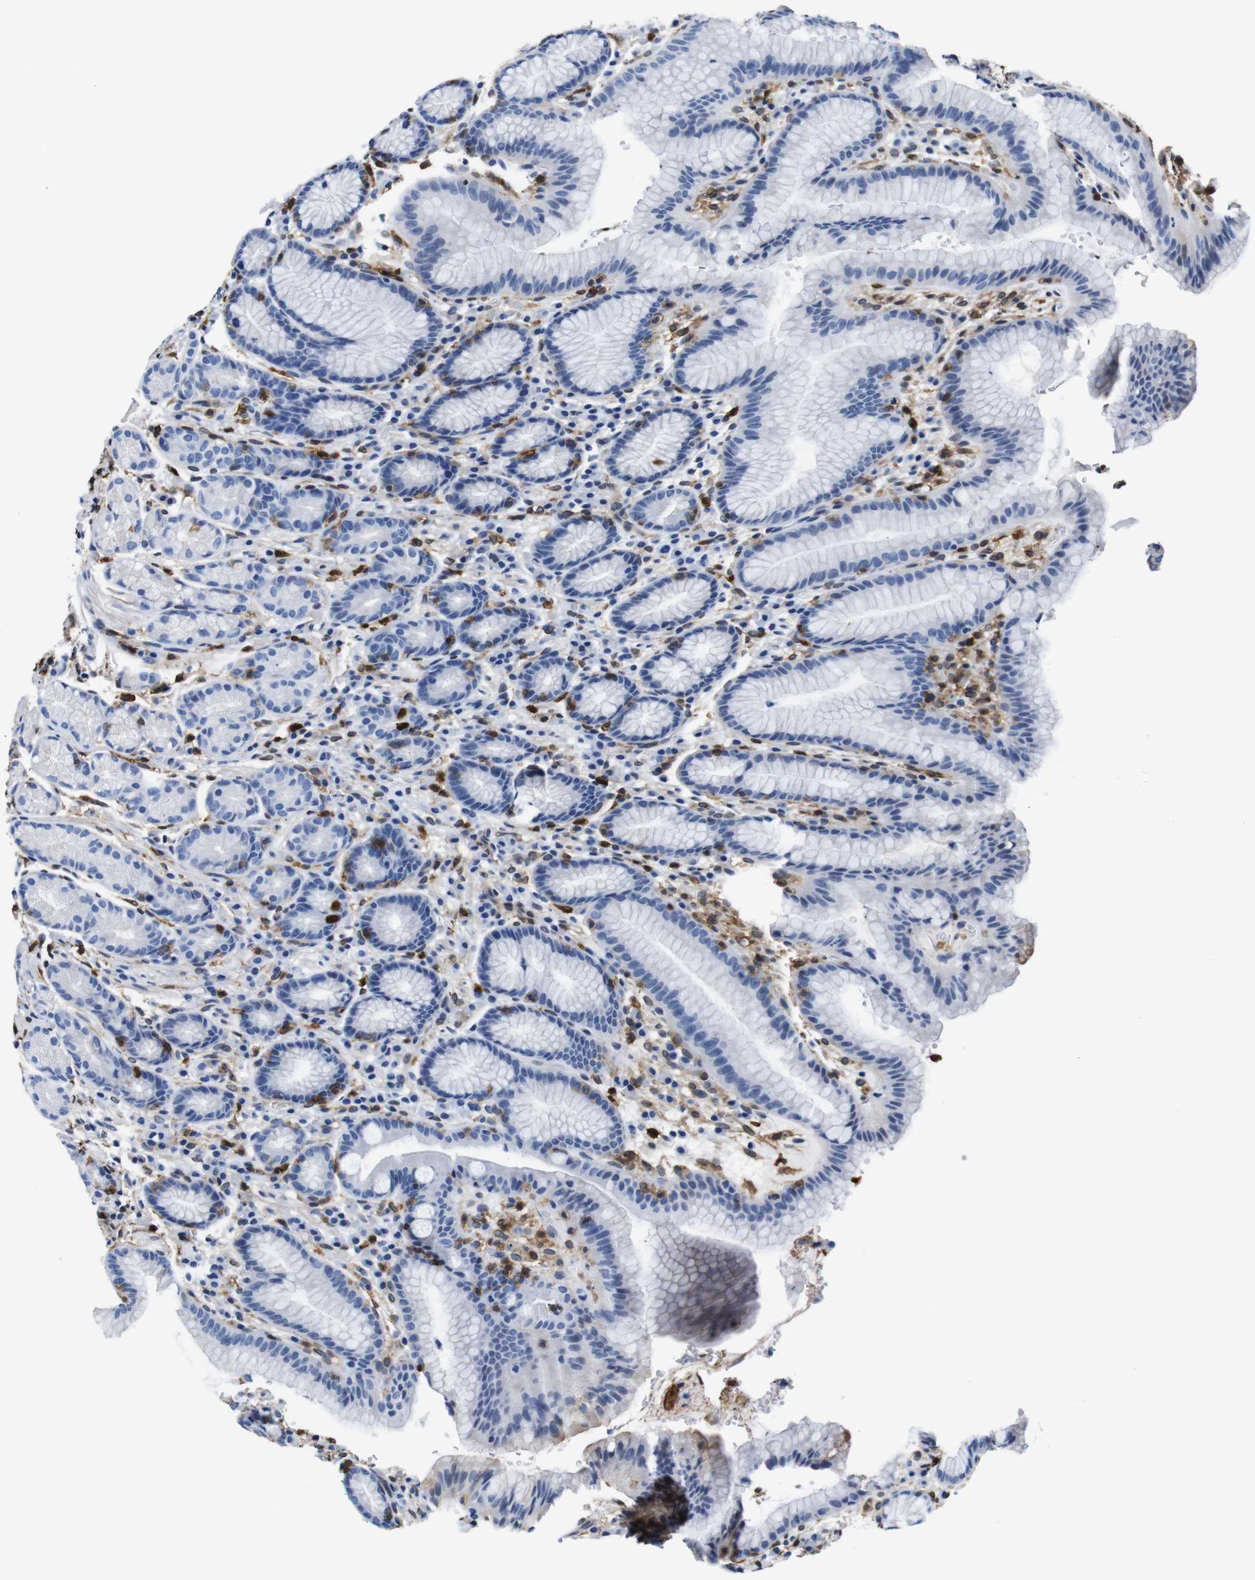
{"staining": {"intensity": "negative", "quantity": "none", "location": "none"}, "tissue": "stomach", "cell_type": "Glandular cells", "image_type": "normal", "snomed": [{"axis": "morphology", "description": "Normal tissue, NOS"}, {"axis": "topography", "description": "Stomach, lower"}], "caption": "The IHC histopathology image has no significant positivity in glandular cells of stomach. Brightfield microscopy of IHC stained with DAB (brown) and hematoxylin (blue), captured at high magnification.", "gene": "ANXA1", "patient": {"sex": "male", "age": 52}}